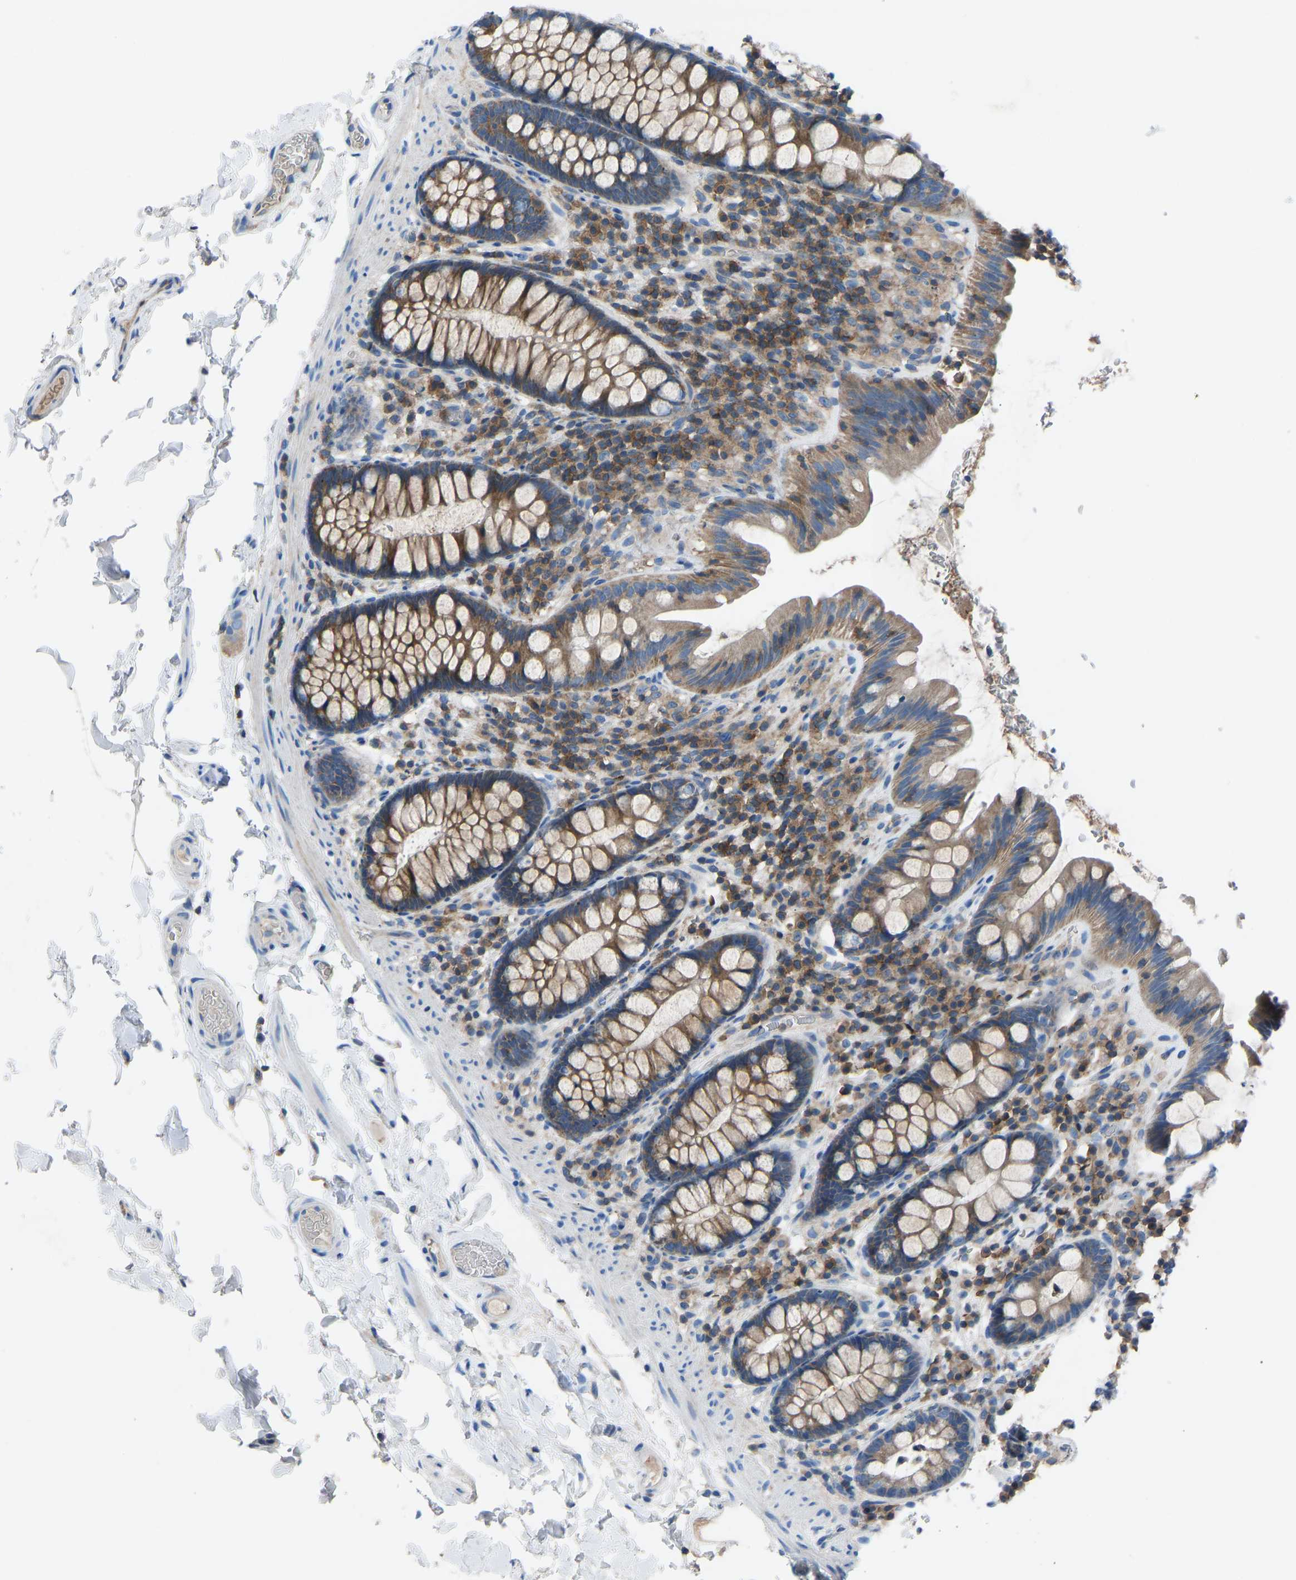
{"staining": {"intensity": "weak", "quantity": "25%-75%", "location": "cytoplasmic/membranous"}, "tissue": "colon", "cell_type": "Endothelial cells", "image_type": "normal", "snomed": [{"axis": "morphology", "description": "Normal tissue, NOS"}, {"axis": "topography", "description": "Colon"}], "caption": "Protein positivity by IHC shows weak cytoplasmic/membranous expression in about 25%-75% of endothelial cells in benign colon.", "gene": "GRK6", "patient": {"sex": "female", "age": 80}}